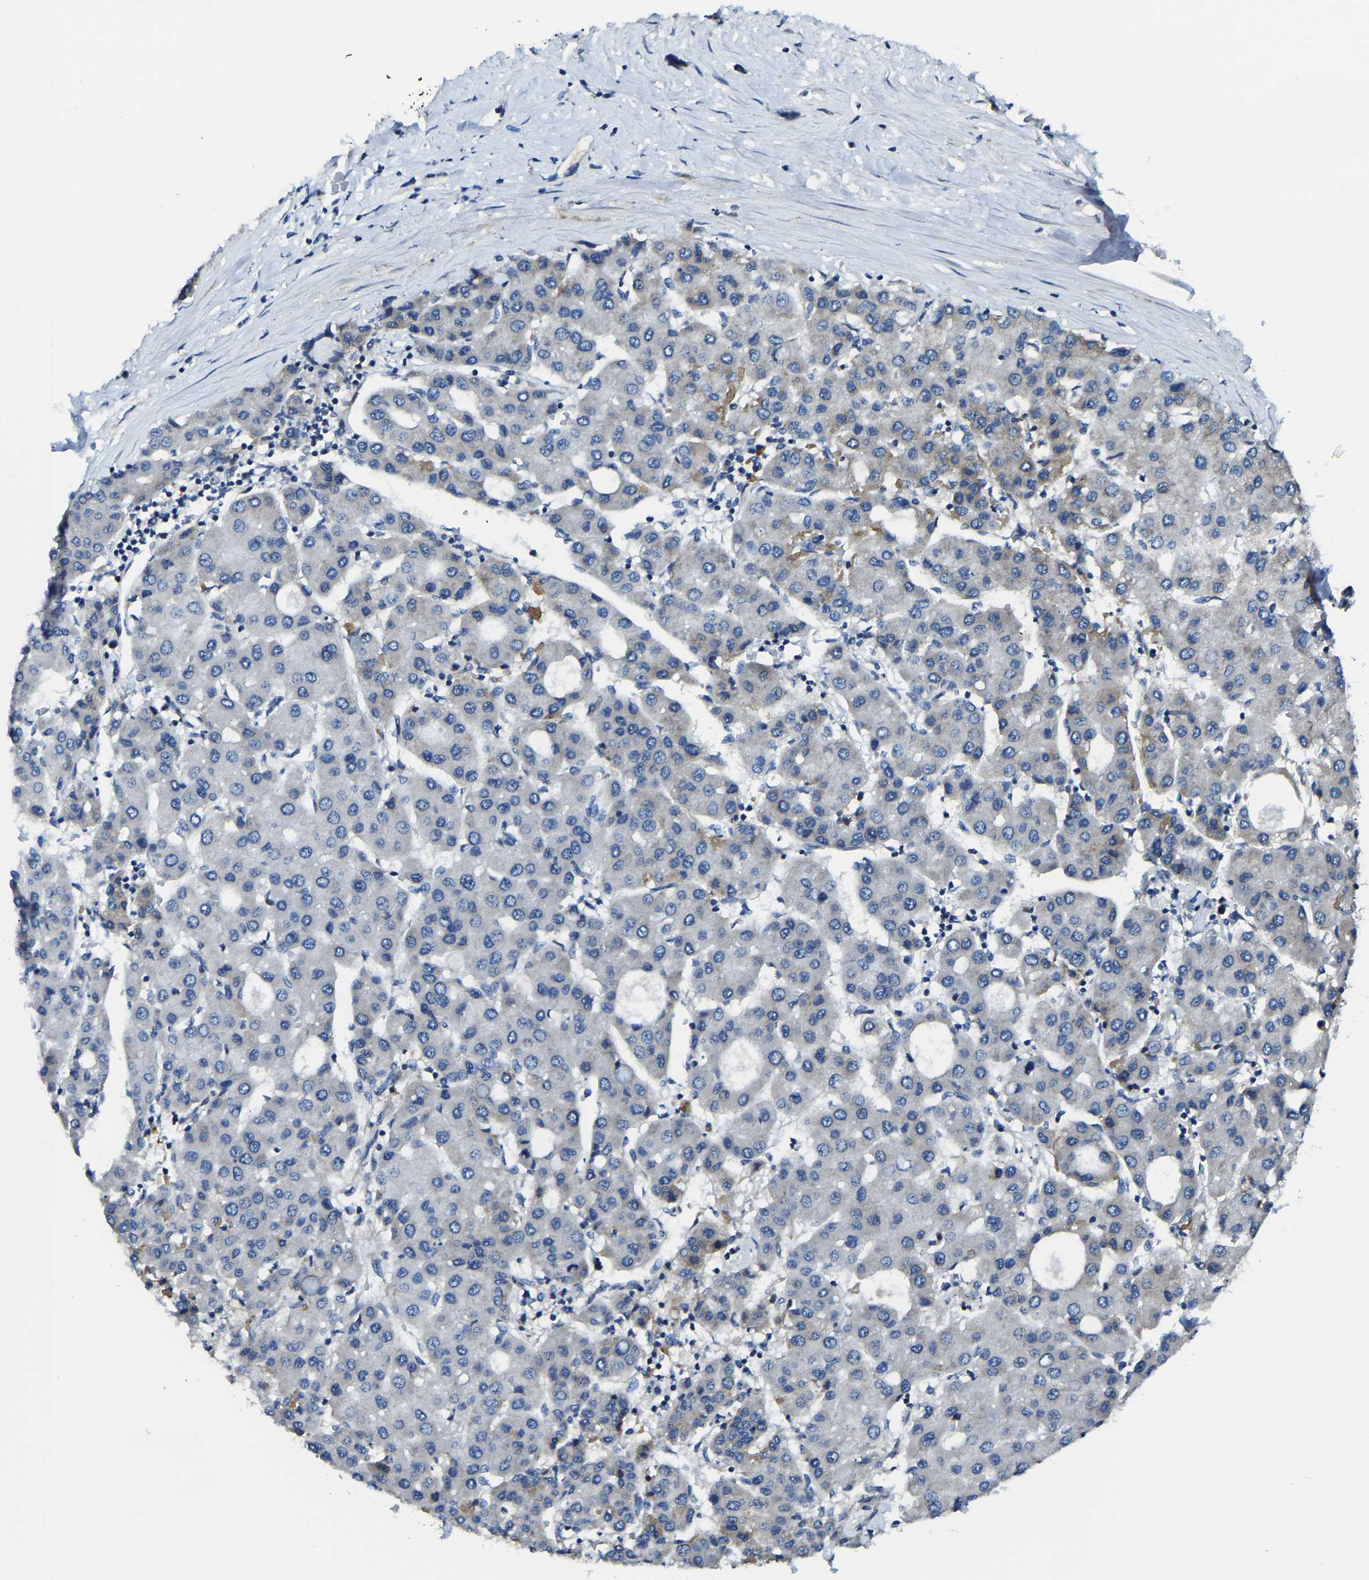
{"staining": {"intensity": "negative", "quantity": "none", "location": "none"}, "tissue": "liver cancer", "cell_type": "Tumor cells", "image_type": "cancer", "snomed": [{"axis": "morphology", "description": "Carcinoma, Hepatocellular, NOS"}, {"axis": "topography", "description": "Liver"}], "caption": "This image is of hepatocellular carcinoma (liver) stained with immunohistochemistry (IHC) to label a protein in brown with the nuclei are counter-stained blue. There is no staining in tumor cells.", "gene": "G3BP2", "patient": {"sex": "male", "age": 65}}